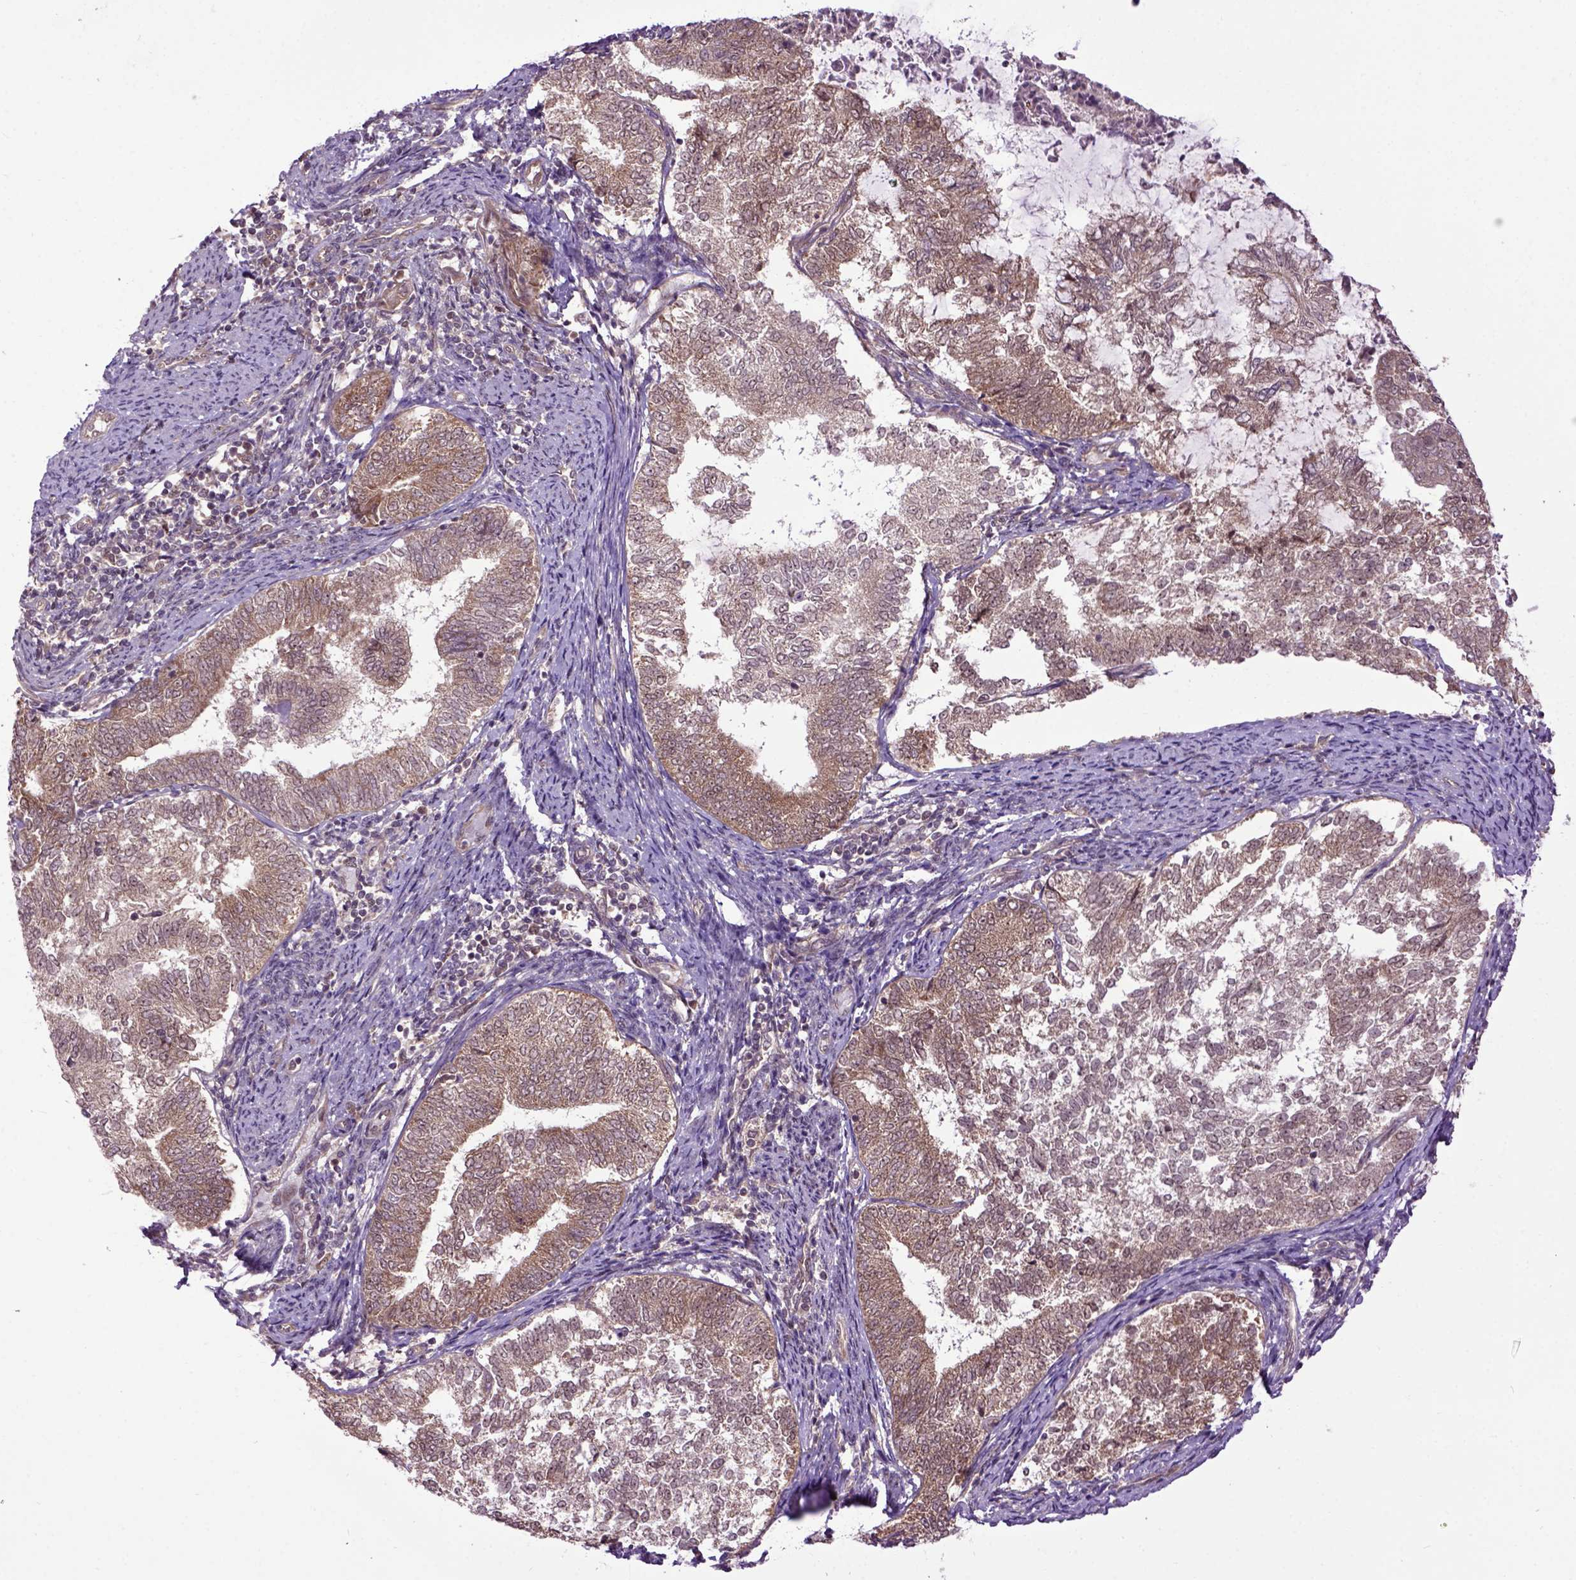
{"staining": {"intensity": "moderate", "quantity": ">75%", "location": "cytoplasmic/membranous"}, "tissue": "endometrial cancer", "cell_type": "Tumor cells", "image_type": "cancer", "snomed": [{"axis": "morphology", "description": "Adenocarcinoma, NOS"}, {"axis": "topography", "description": "Endometrium"}], "caption": "A brown stain labels moderate cytoplasmic/membranous staining of a protein in endometrial cancer tumor cells. (brown staining indicates protein expression, while blue staining denotes nuclei).", "gene": "WDR48", "patient": {"sex": "female", "age": 65}}